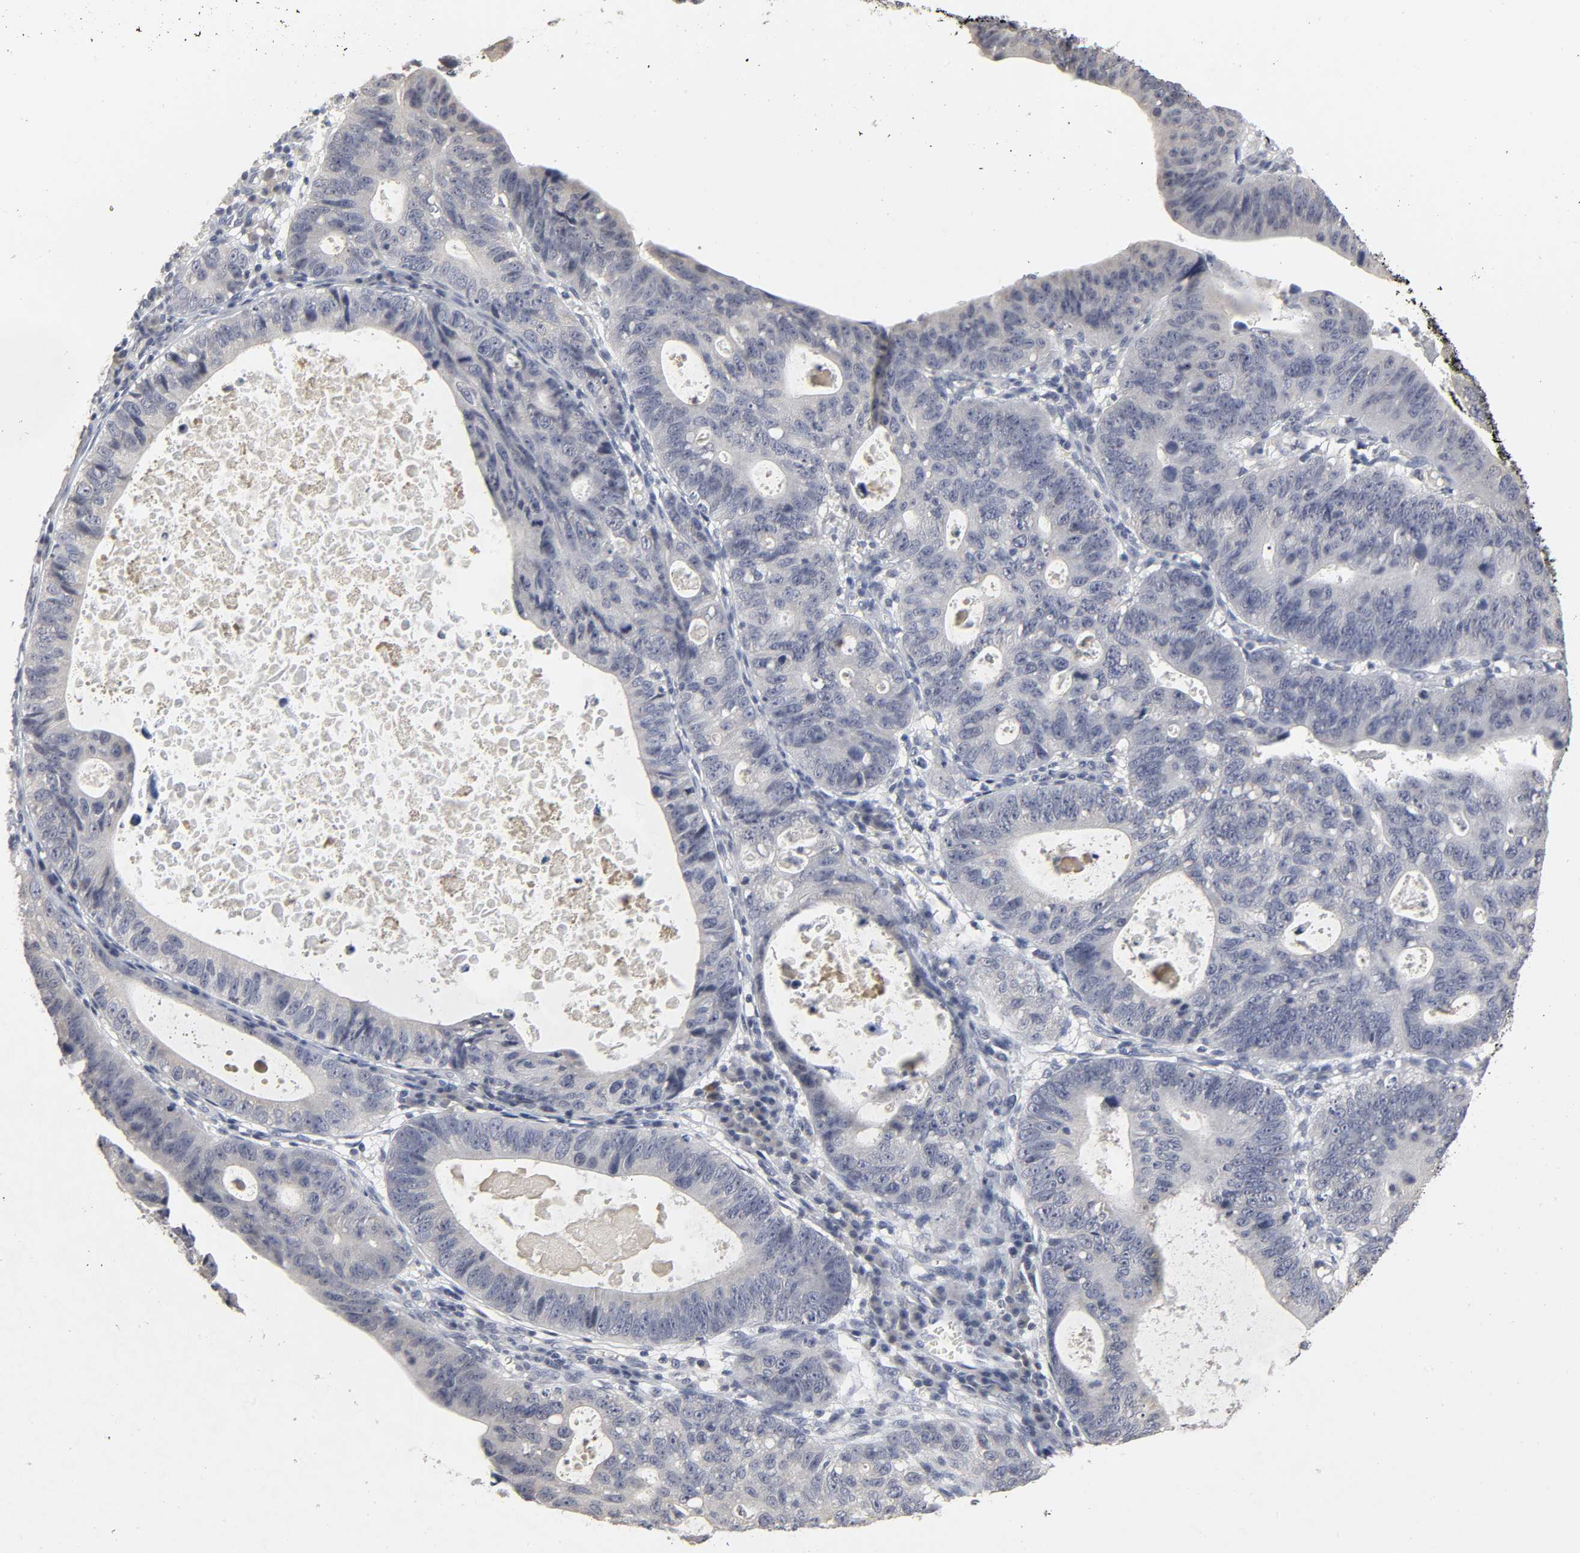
{"staining": {"intensity": "negative", "quantity": "none", "location": "none"}, "tissue": "stomach cancer", "cell_type": "Tumor cells", "image_type": "cancer", "snomed": [{"axis": "morphology", "description": "Adenocarcinoma, NOS"}, {"axis": "topography", "description": "Stomach"}], "caption": "Immunohistochemistry of human stomach adenocarcinoma reveals no expression in tumor cells.", "gene": "TCAP", "patient": {"sex": "male", "age": 59}}